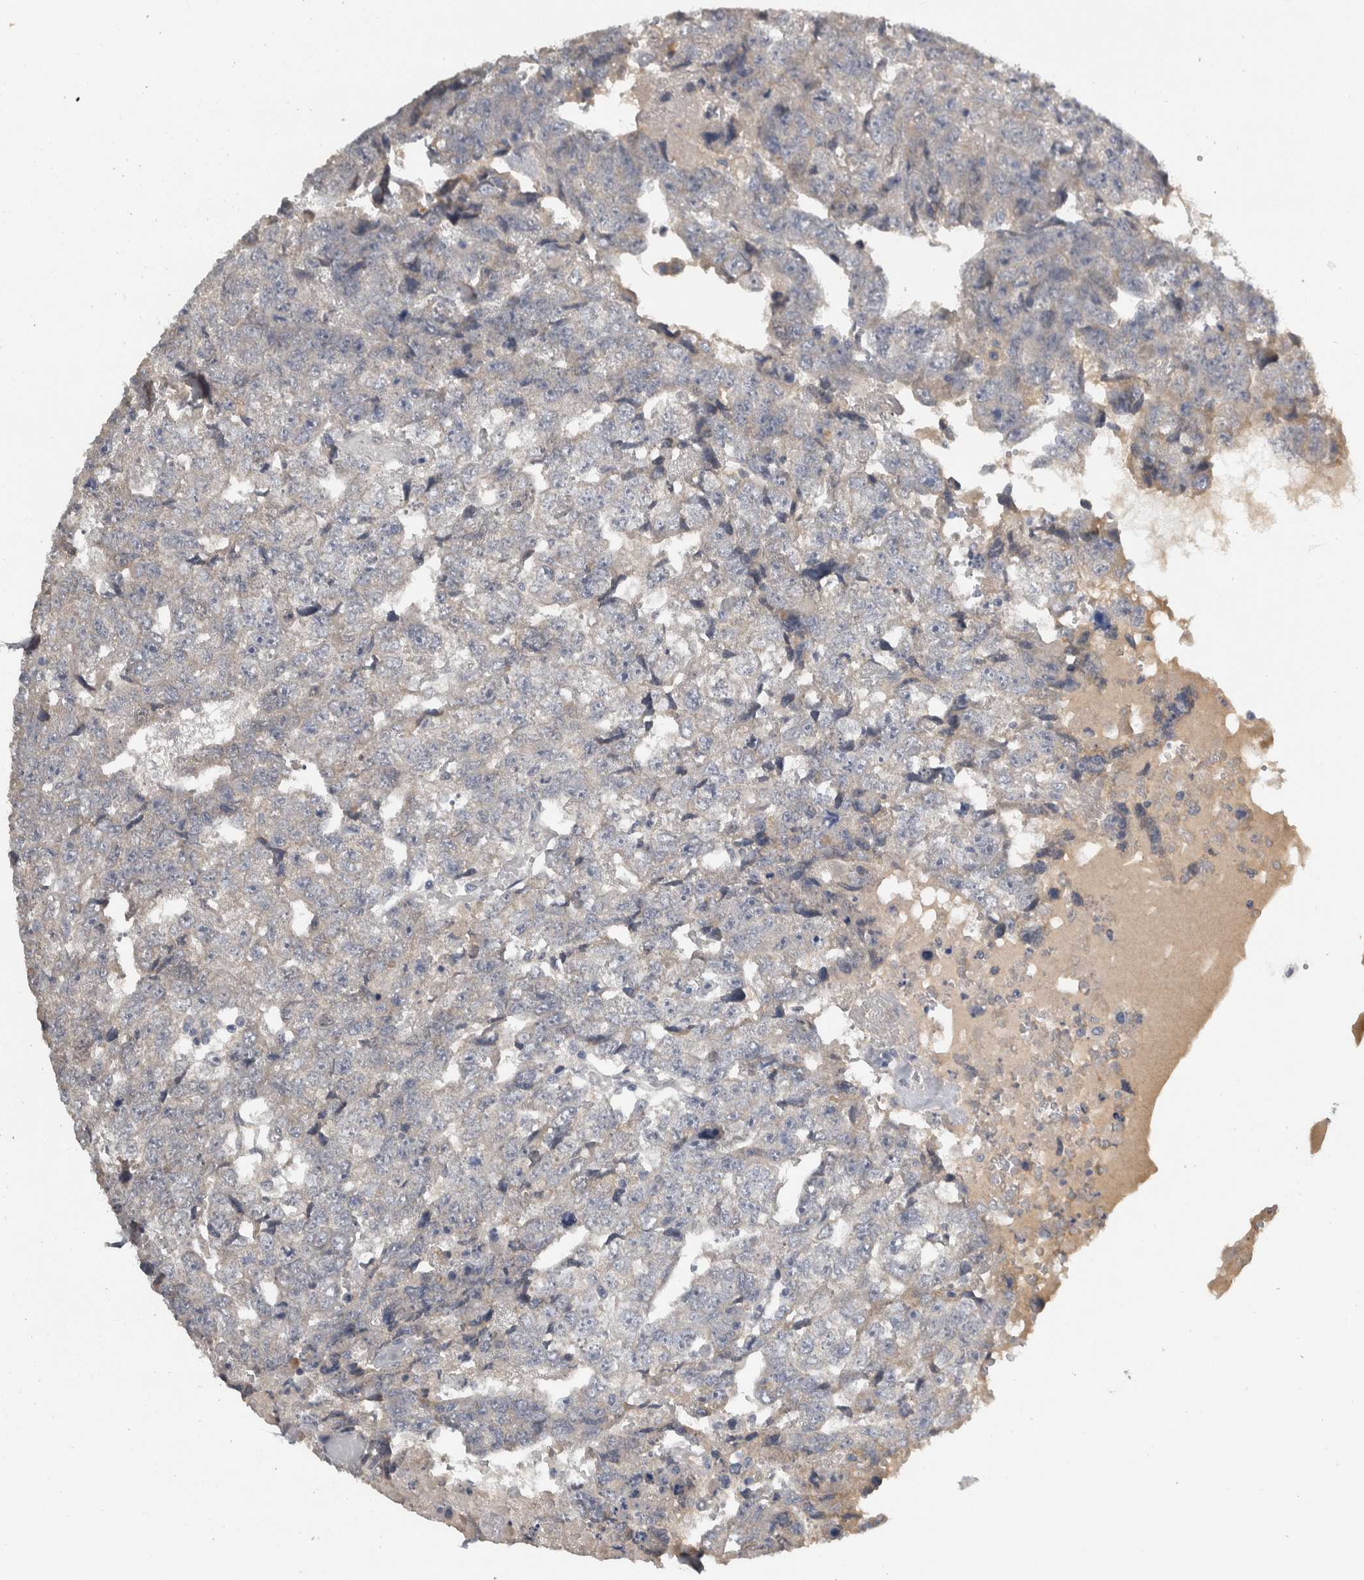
{"staining": {"intensity": "negative", "quantity": "none", "location": "none"}, "tissue": "testis cancer", "cell_type": "Tumor cells", "image_type": "cancer", "snomed": [{"axis": "morphology", "description": "Carcinoma, Embryonal, NOS"}, {"axis": "topography", "description": "Testis"}], "caption": "Protein analysis of testis cancer reveals no significant staining in tumor cells. (Brightfield microscopy of DAB immunohistochemistry at high magnification).", "gene": "SLC22A11", "patient": {"sex": "male", "age": 36}}